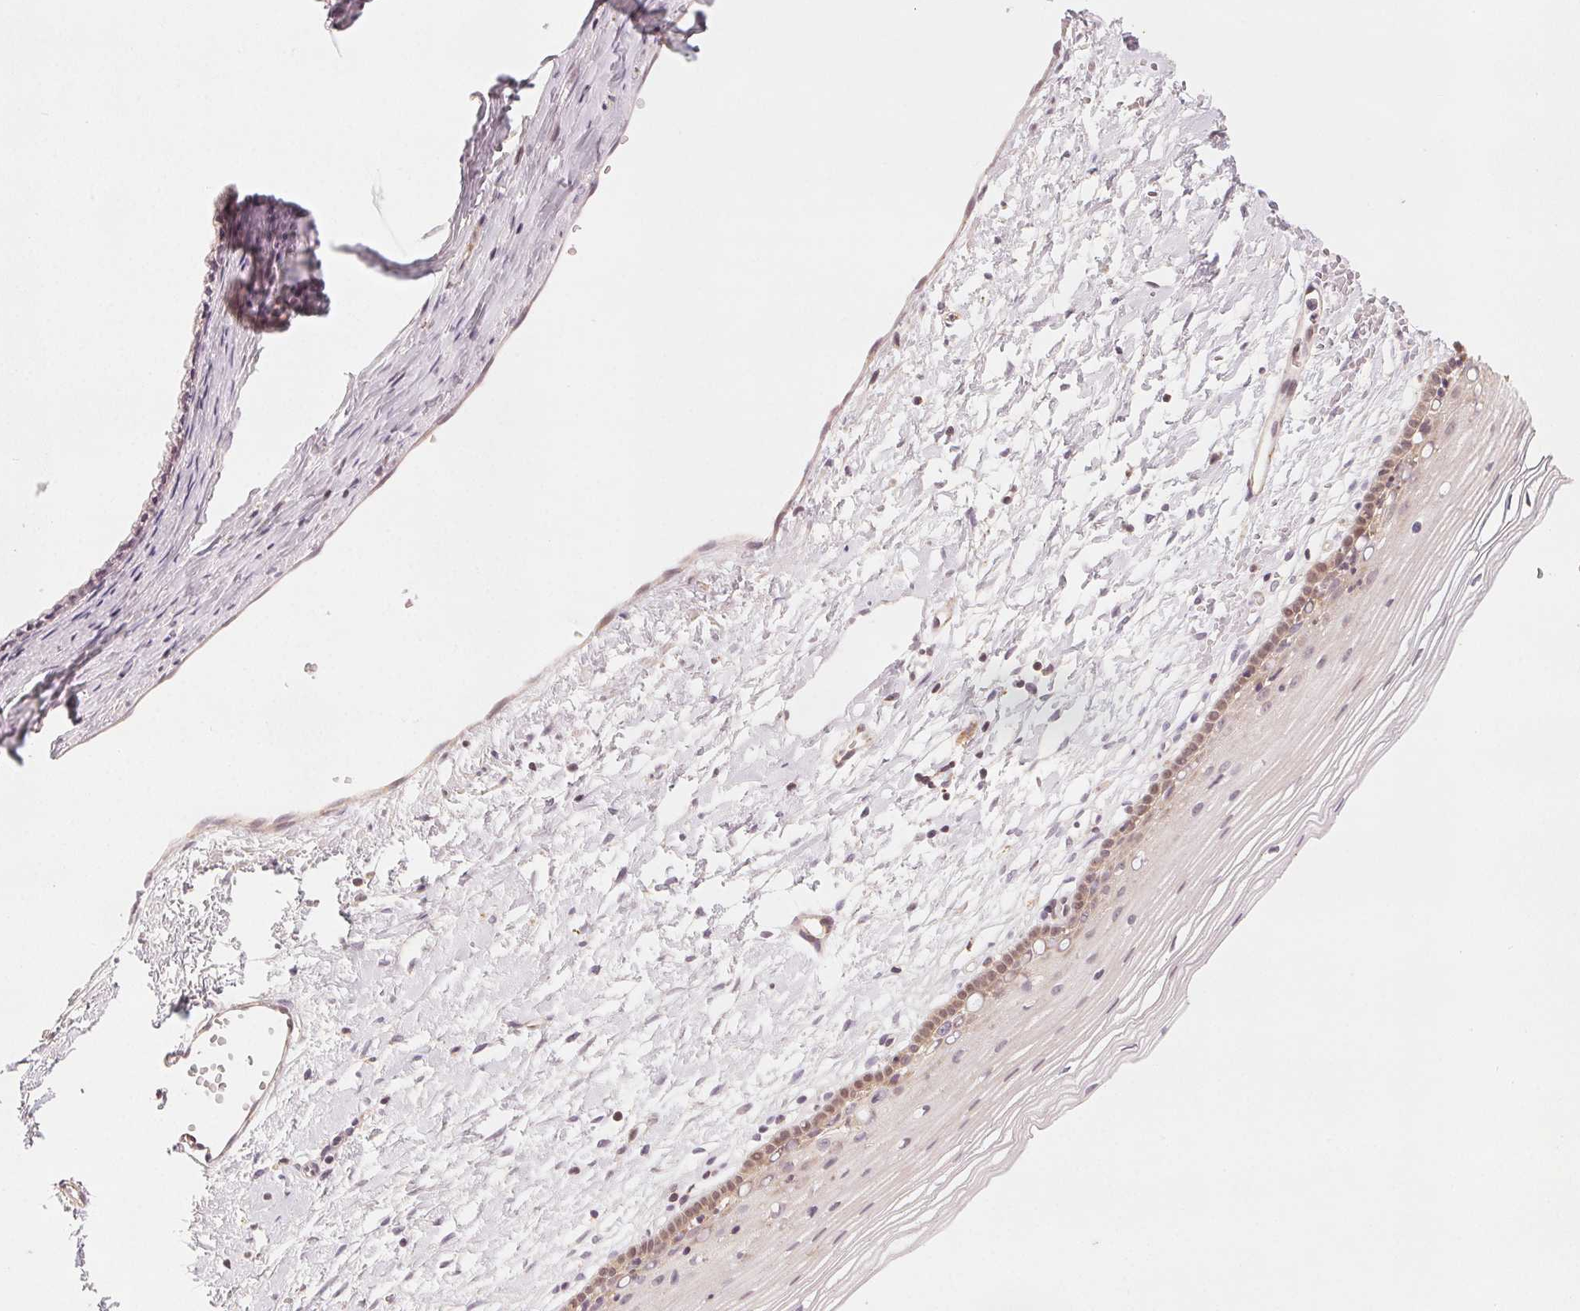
{"staining": {"intensity": "weak", "quantity": "<25%", "location": "cytoplasmic/membranous"}, "tissue": "cervix", "cell_type": "Glandular cells", "image_type": "normal", "snomed": [{"axis": "morphology", "description": "Normal tissue, NOS"}, {"axis": "topography", "description": "Cervix"}], "caption": "IHC image of normal cervix stained for a protein (brown), which exhibits no expression in glandular cells. The staining was performed using DAB (3,3'-diaminobenzidine) to visualize the protein expression in brown, while the nuclei were stained in blue with hematoxylin (Magnification: 20x).", "gene": "NCOA4", "patient": {"sex": "female", "age": 40}}